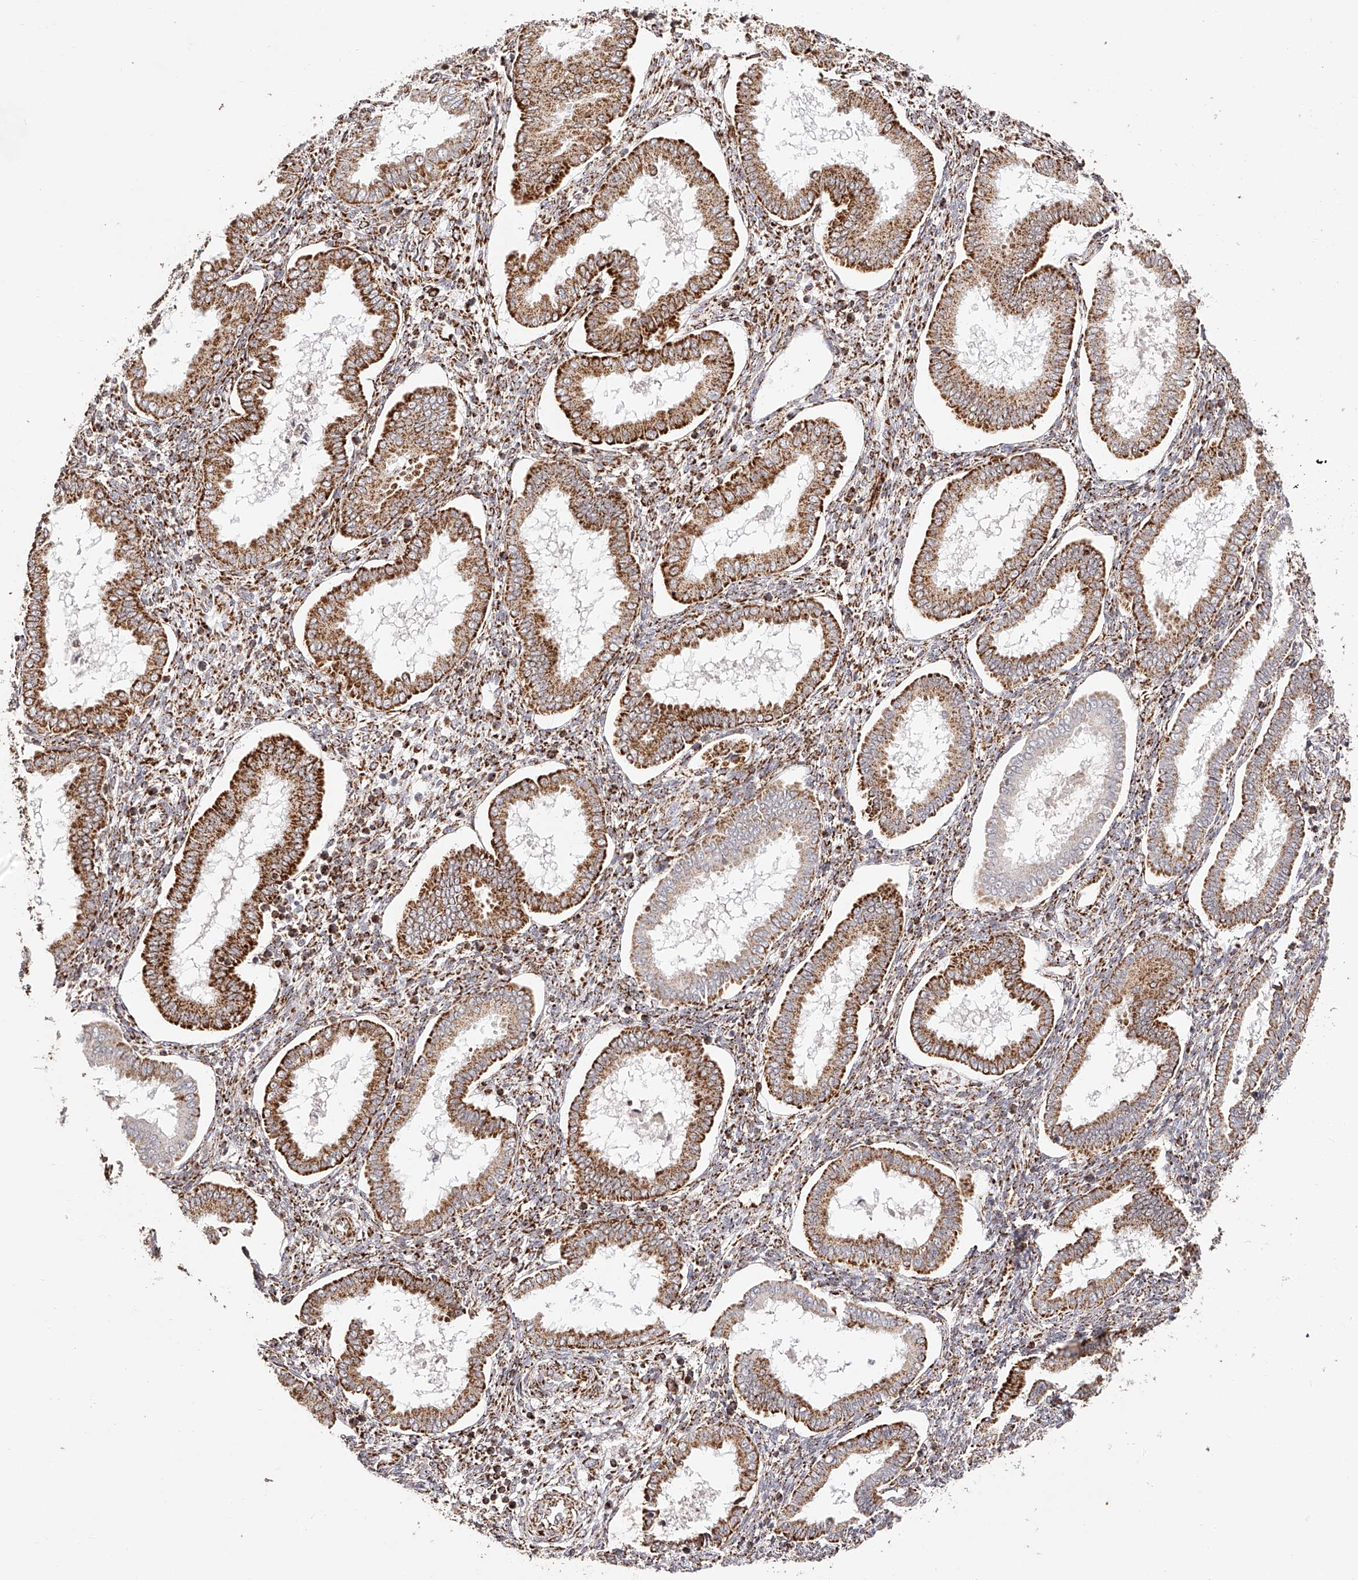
{"staining": {"intensity": "strong", "quantity": "25%-75%", "location": "cytoplasmic/membranous"}, "tissue": "endometrium", "cell_type": "Cells in endometrial stroma", "image_type": "normal", "snomed": [{"axis": "morphology", "description": "Normal tissue, NOS"}, {"axis": "topography", "description": "Endometrium"}], "caption": "A high-resolution histopathology image shows IHC staining of benign endometrium, which reveals strong cytoplasmic/membranous staining in about 25%-75% of cells in endometrial stroma. (brown staining indicates protein expression, while blue staining denotes nuclei).", "gene": "NDUFV3", "patient": {"sex": "female", "age": 24}}